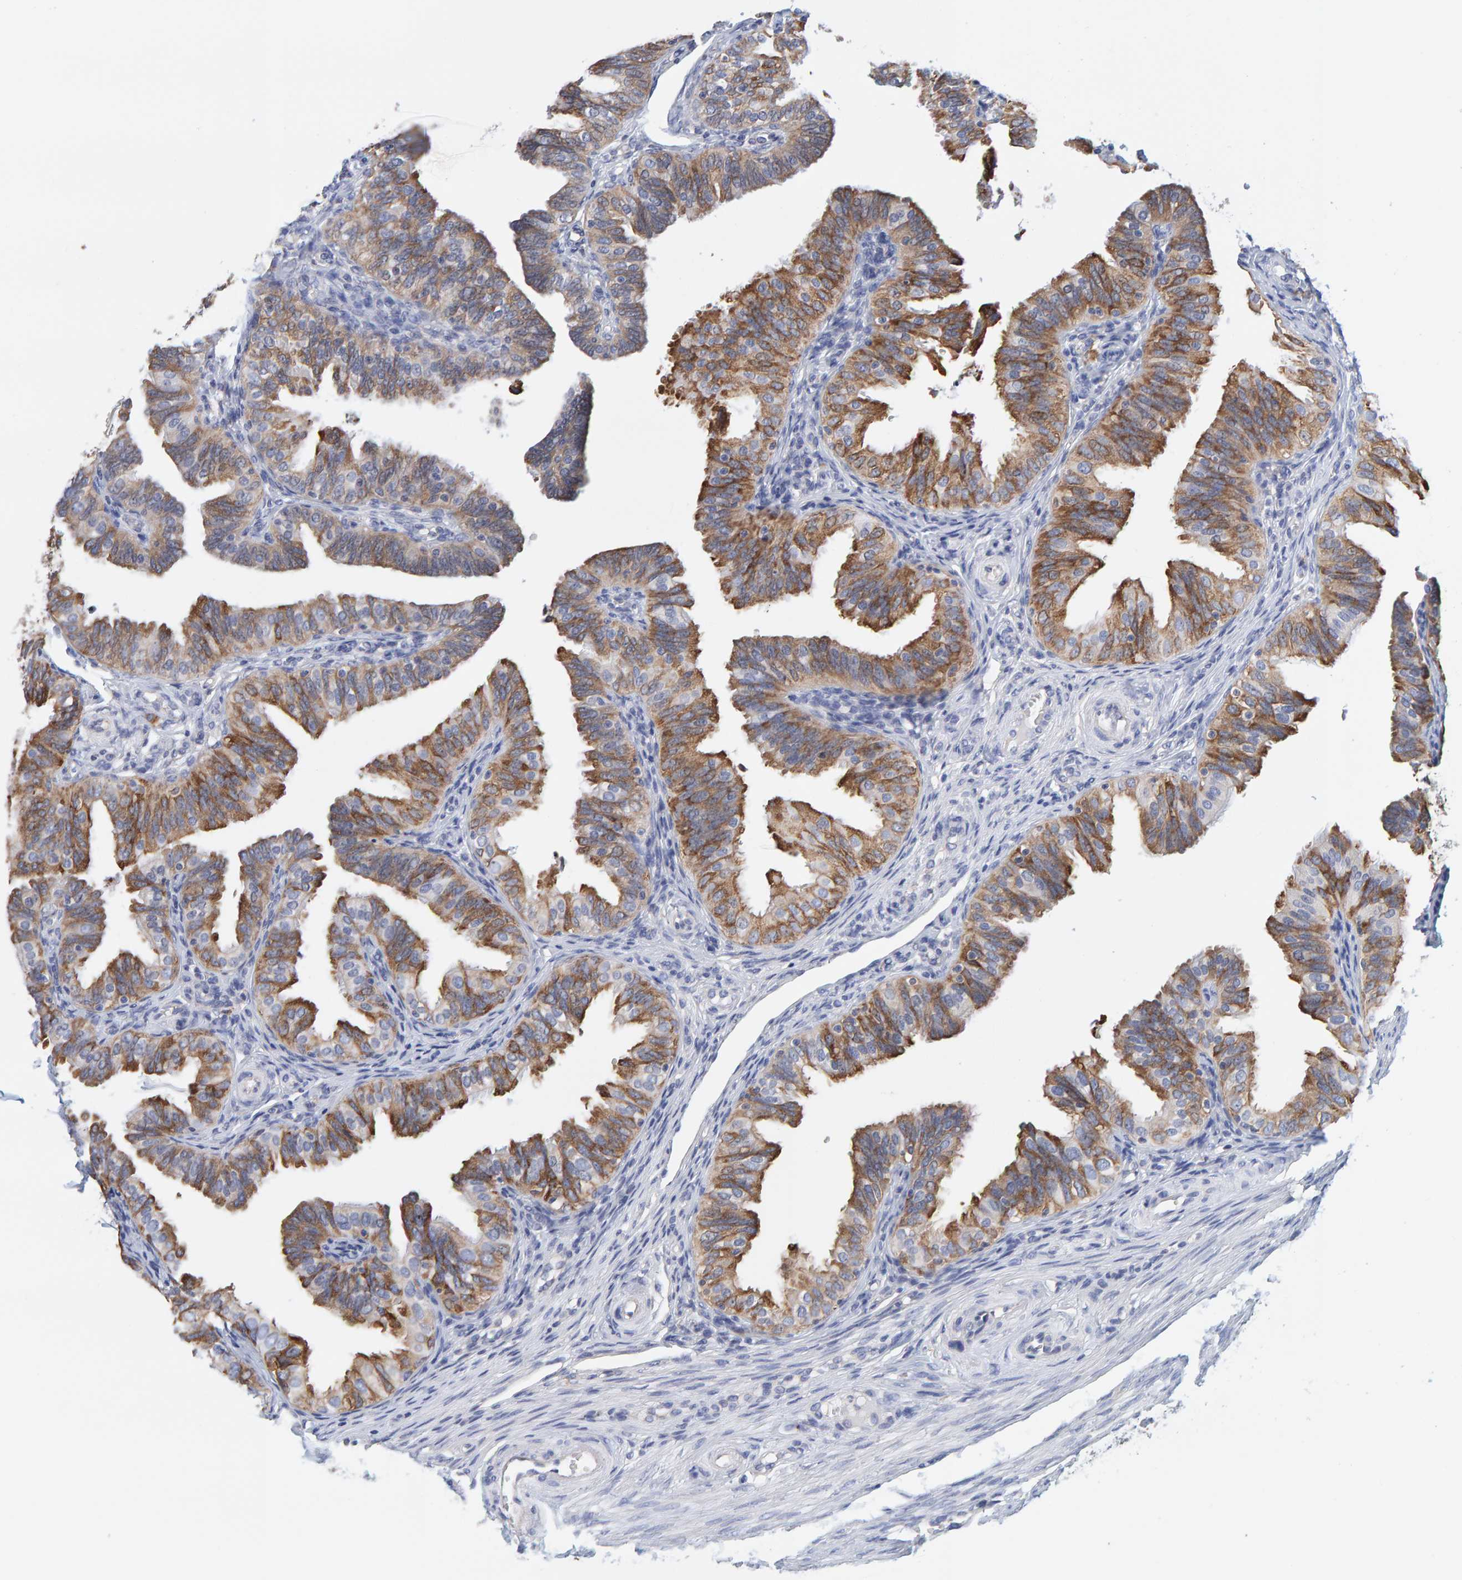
{"staining": {"intensity": "moderate", "quantity": "25%-75%", "location": "cytoplasmic/membranous"}, "tissue": "fallopian tube", "cell_type": "Glandular cells", "image_type": "normal", "snomed": [{"axis": "morphology", "description": "Normal tissue, NOS"}, {"axis": "topography", "description": "Fallopian tube"}], "caption": "Fallopian tube was stained to show a protein in brown. There is medium levels of moderate cytoplasmic/membranous positivity in approximately 25%-75% of glandular cells.", "gene": "SGPL1", "patient": {"sex": "female", "age": 35}}